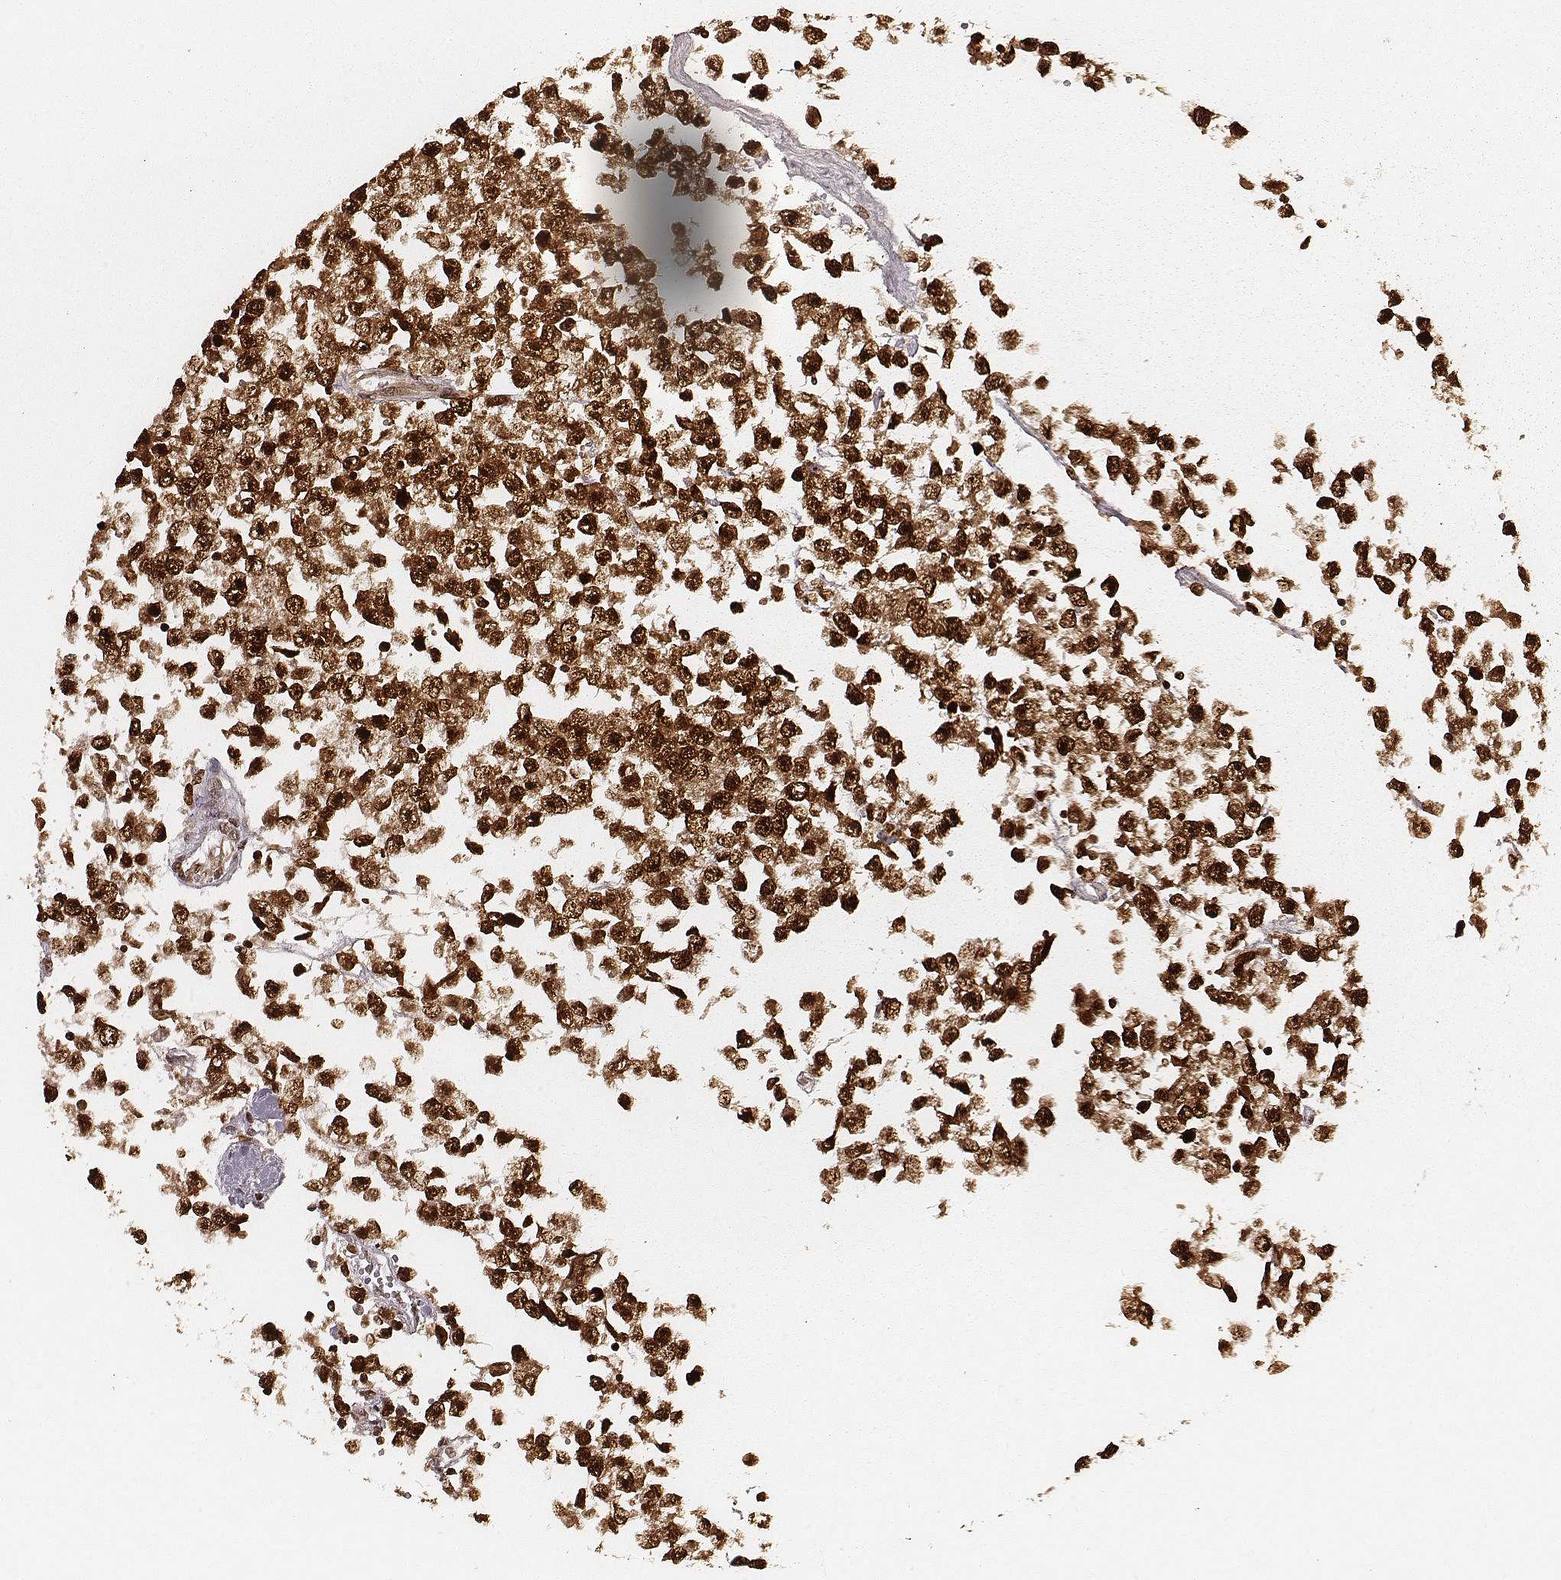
{"staining": {"intensity": "strong", "quantity": ">75%", "location": "nuclear"}, "tissue": "testis cancer", "cell_type": "Tumor cells", "image_type": "cancer", "snomed": [{"axis": "morphology", "description": "Seminoma, NOS"}, {"axis": "topography", "description": "Testis"}], "caption": "Testis seminoma tissue shows strong nuclear expression in approximately >75% of tumor cells, visualized by immunohistochemistry.", "gene": "PARP1", "patient": {"sex": "male", "age": 34}}